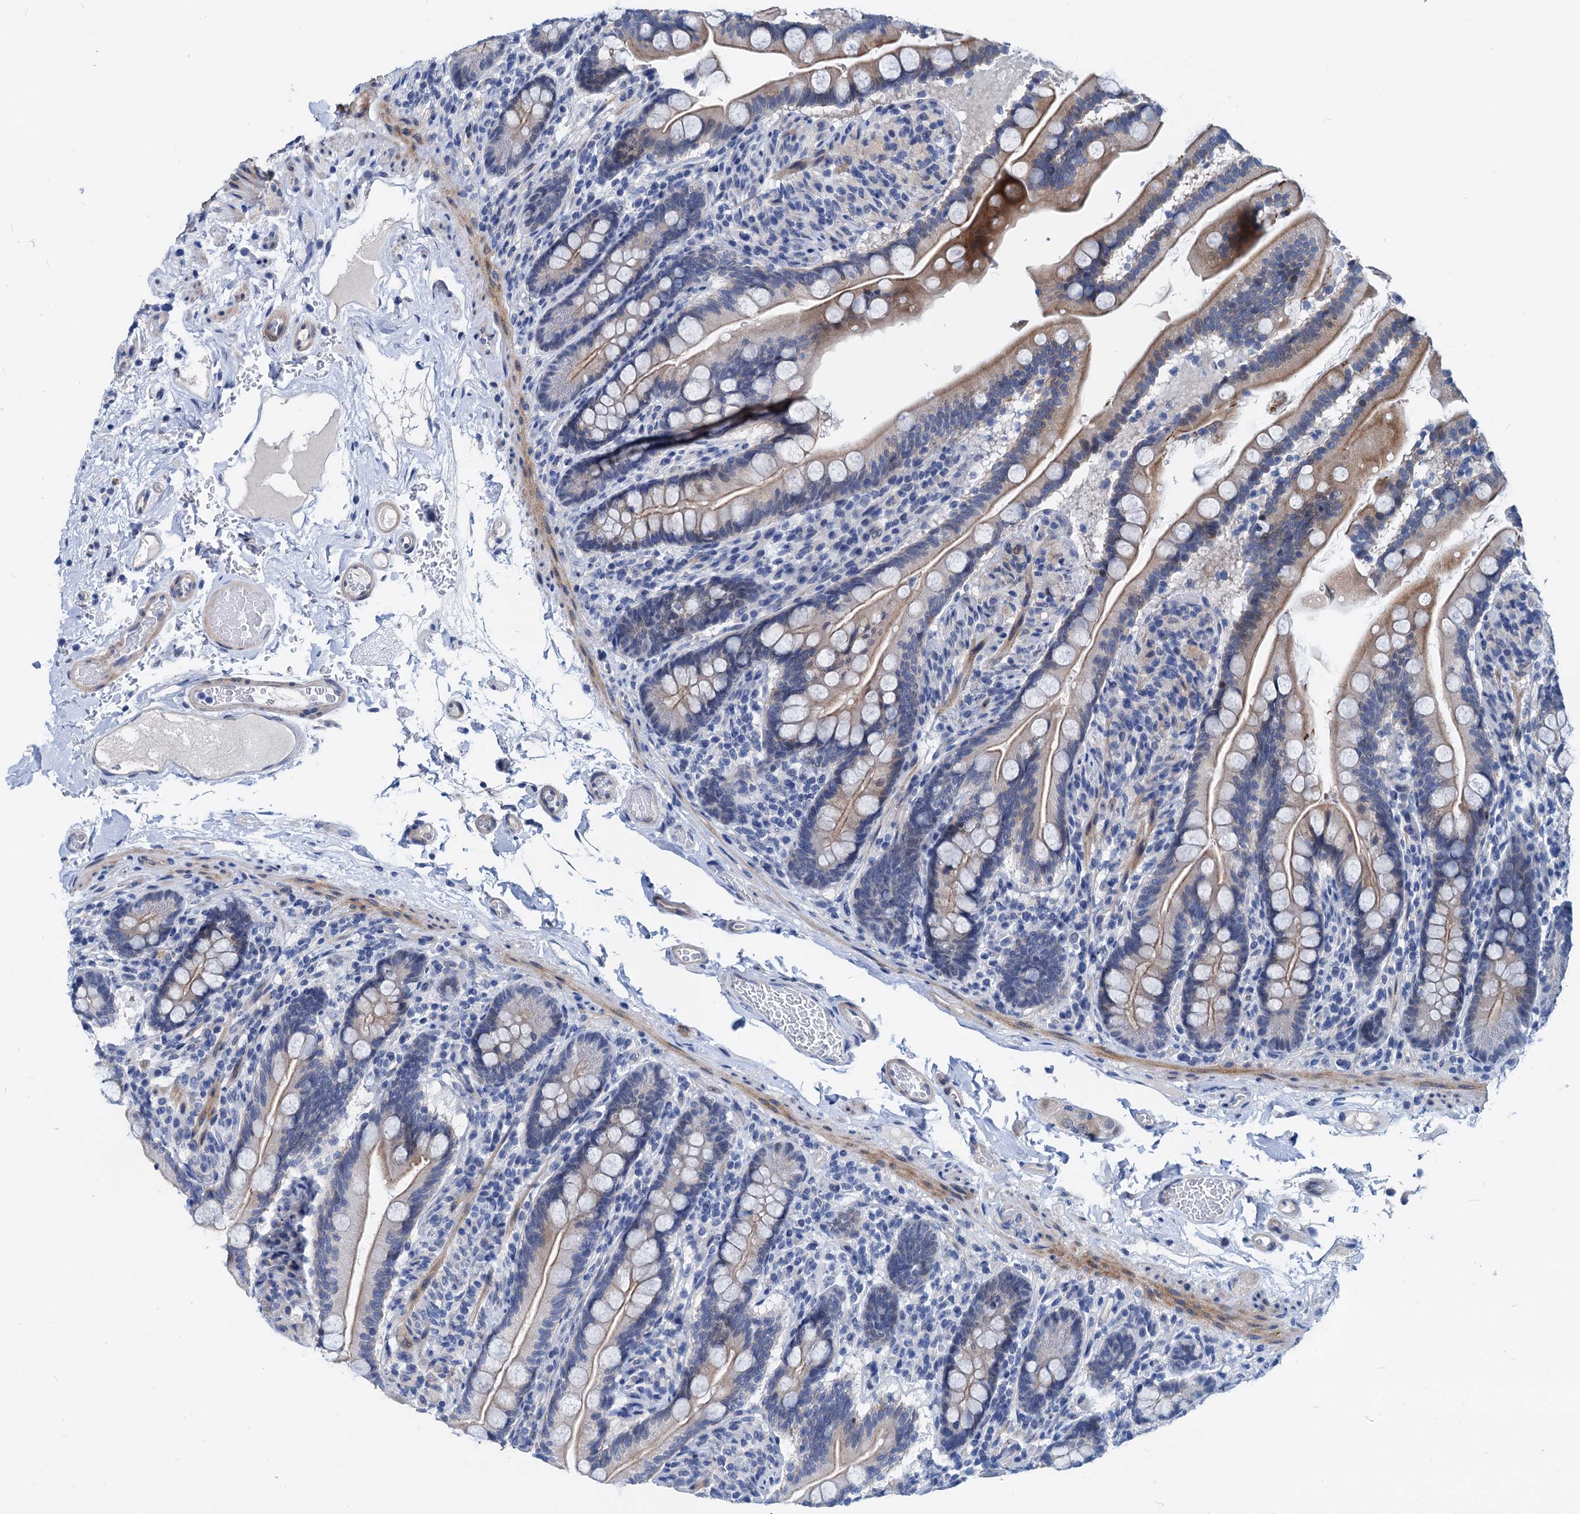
{"staining": {"intensity": "moderate", "quantity": "25%-75%", "location": "cytoplasmic/membranous"}, "tissue": "small intestine", "cell_type": "Glandular cells", "image_type": "normal", "snomed": [{"axis": "morphology", "description": "Normal tissue, NOS"}, {"axis": "topography", "description": "Small intestine"}], "caption": "The histopathology image reveals a brown stain indicating the presence of a protein in the cytoplasmic/membranous of glandular cells in small intestine. Using DAB (3,3'-diaminobenzidine) (brown) and hematoxylin (blue) stains, captured at high magnification using brightfield microscopy.", "gene": "HSF2", "patient": {"sex": "female", "age": 64}}